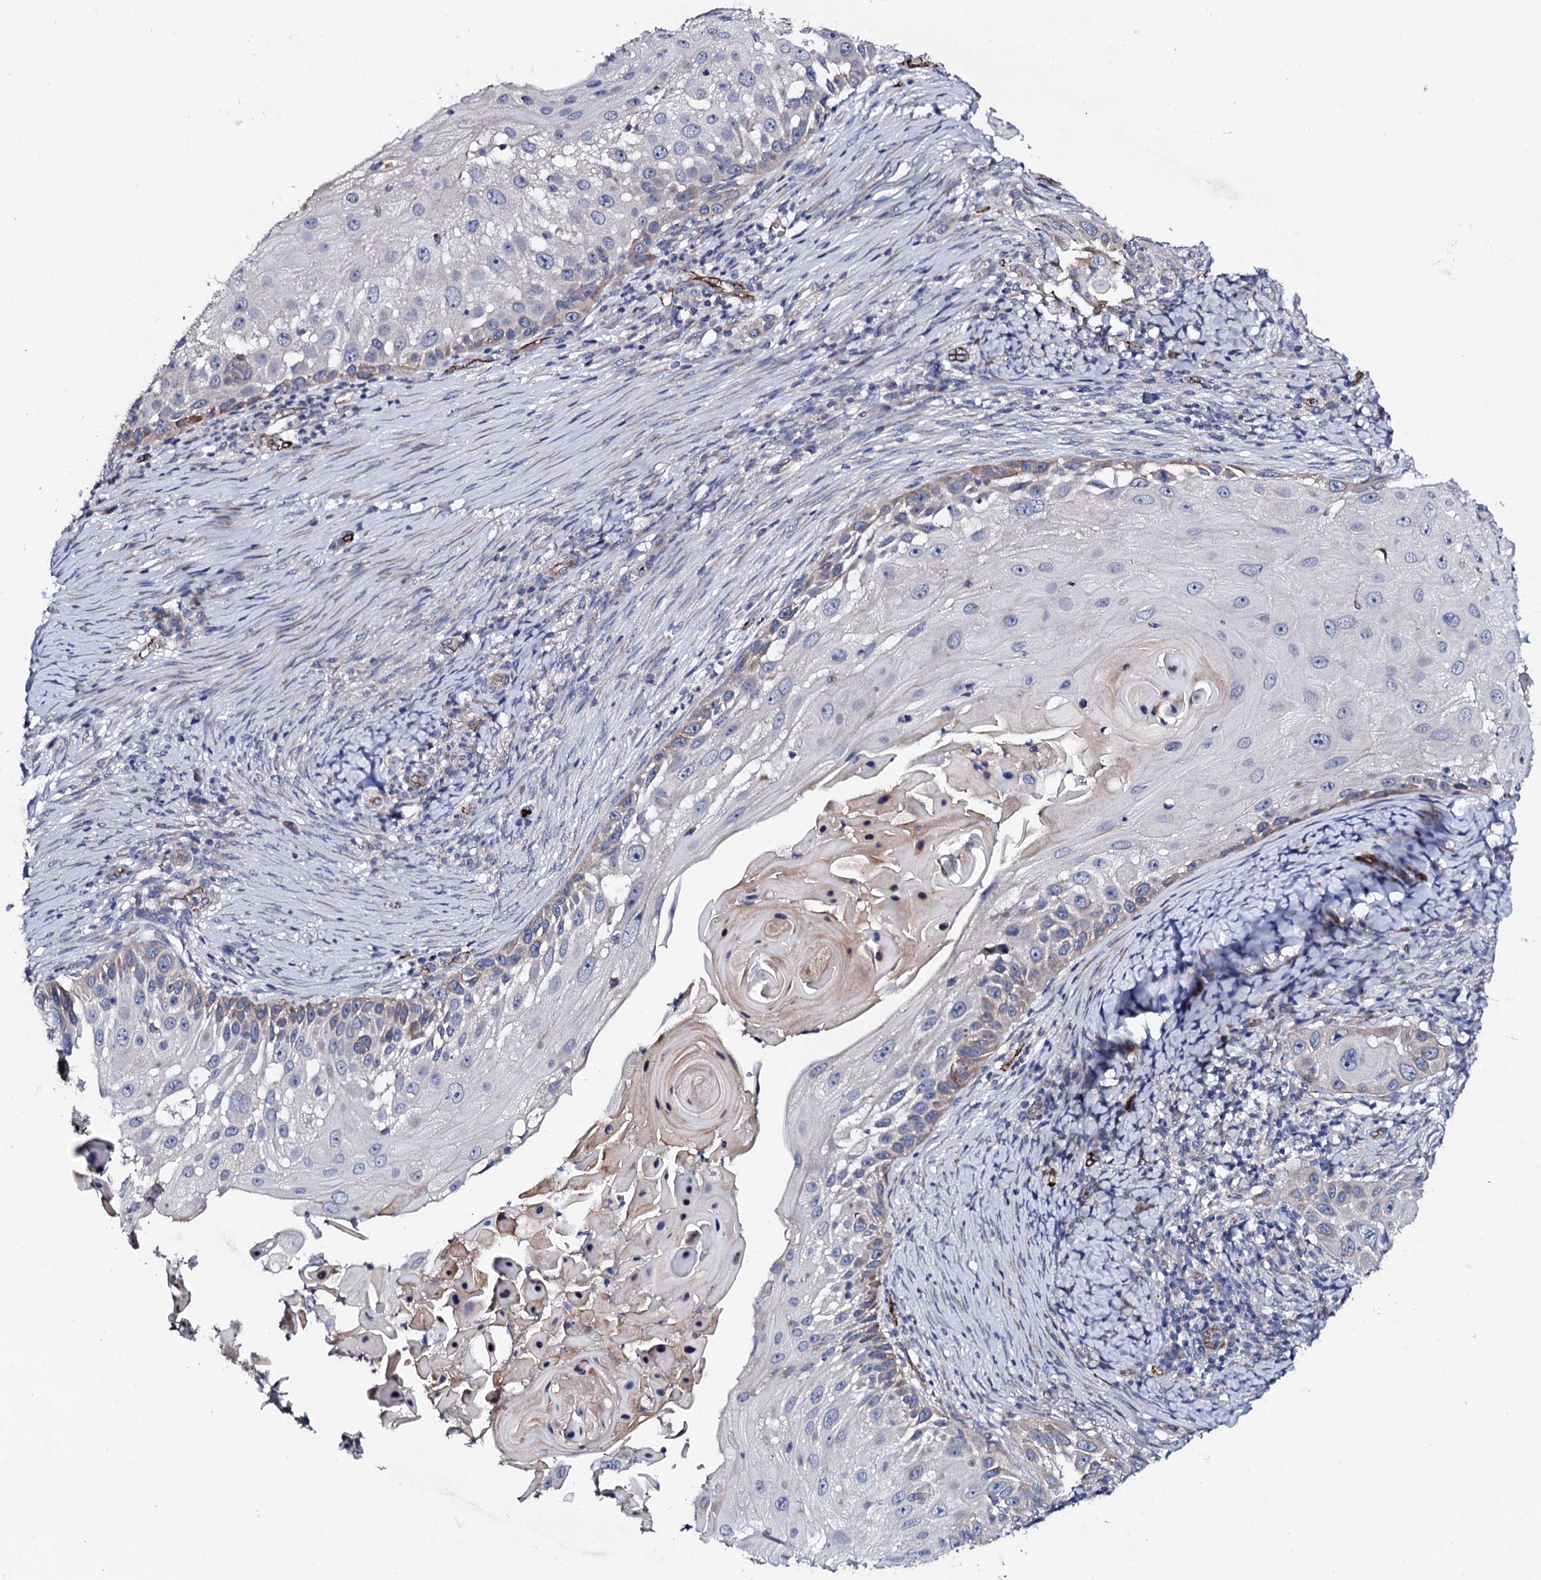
{"staining": {"intensity": "weak", "quantity": "<25%", "location": "cytoplasmic/membranous"}, "tissue": "skin cancer", "cell_type": "Tumor cells", "image_type": "cancer", "snomed": [{"axis": "morphology", "description": "Squamous cell carcinoma, NOS"}, {"axis": "topography", "description": "Skin"}], "caption": "There is no significant expression in tumor cells of squamous cell carcinoma (skin).", "gene": "DBX1", "patient": {"sex": "female", "age": 44}}